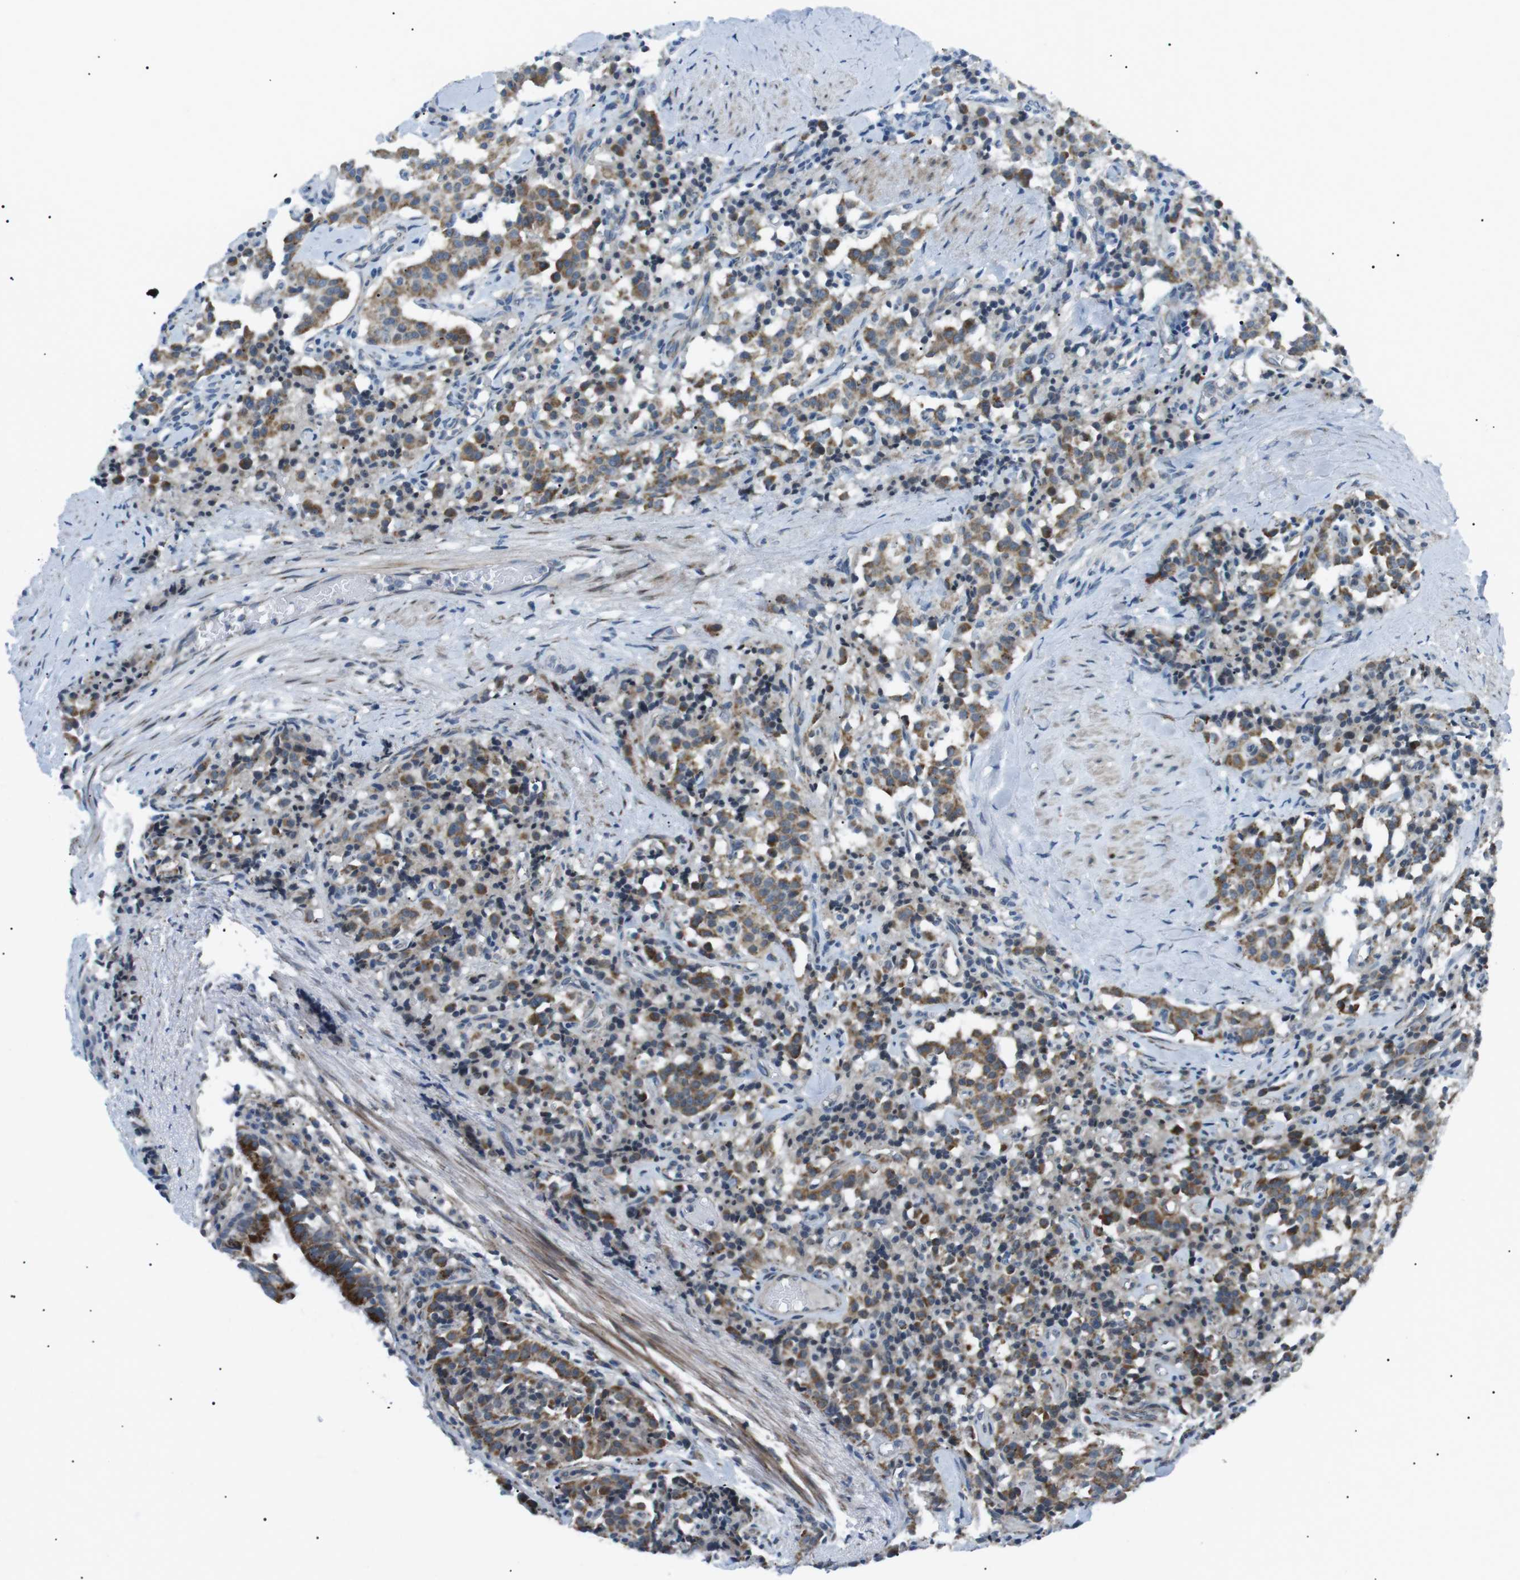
{"staining": {"intensity": "moderate", "quantity": ">75%", "location": "cytoplasmic/membranous"}, "tissue": "carcinoid", "cell_type": "Tumor cells", "image_type": "cancer", "snomed": [{"axis": "morphology", "description": "Carcinoid, malignant, NOS"}, {"axis": "topography", "description": "Lung"}], "caption": "Moderate cytoplasmic/membranous expression for a protein is present in approximately >75% of tumor cells of malignant carcinoid using IHC.", "gene": "ARID5B", "patient": {"sex": "male", "age": 30}}